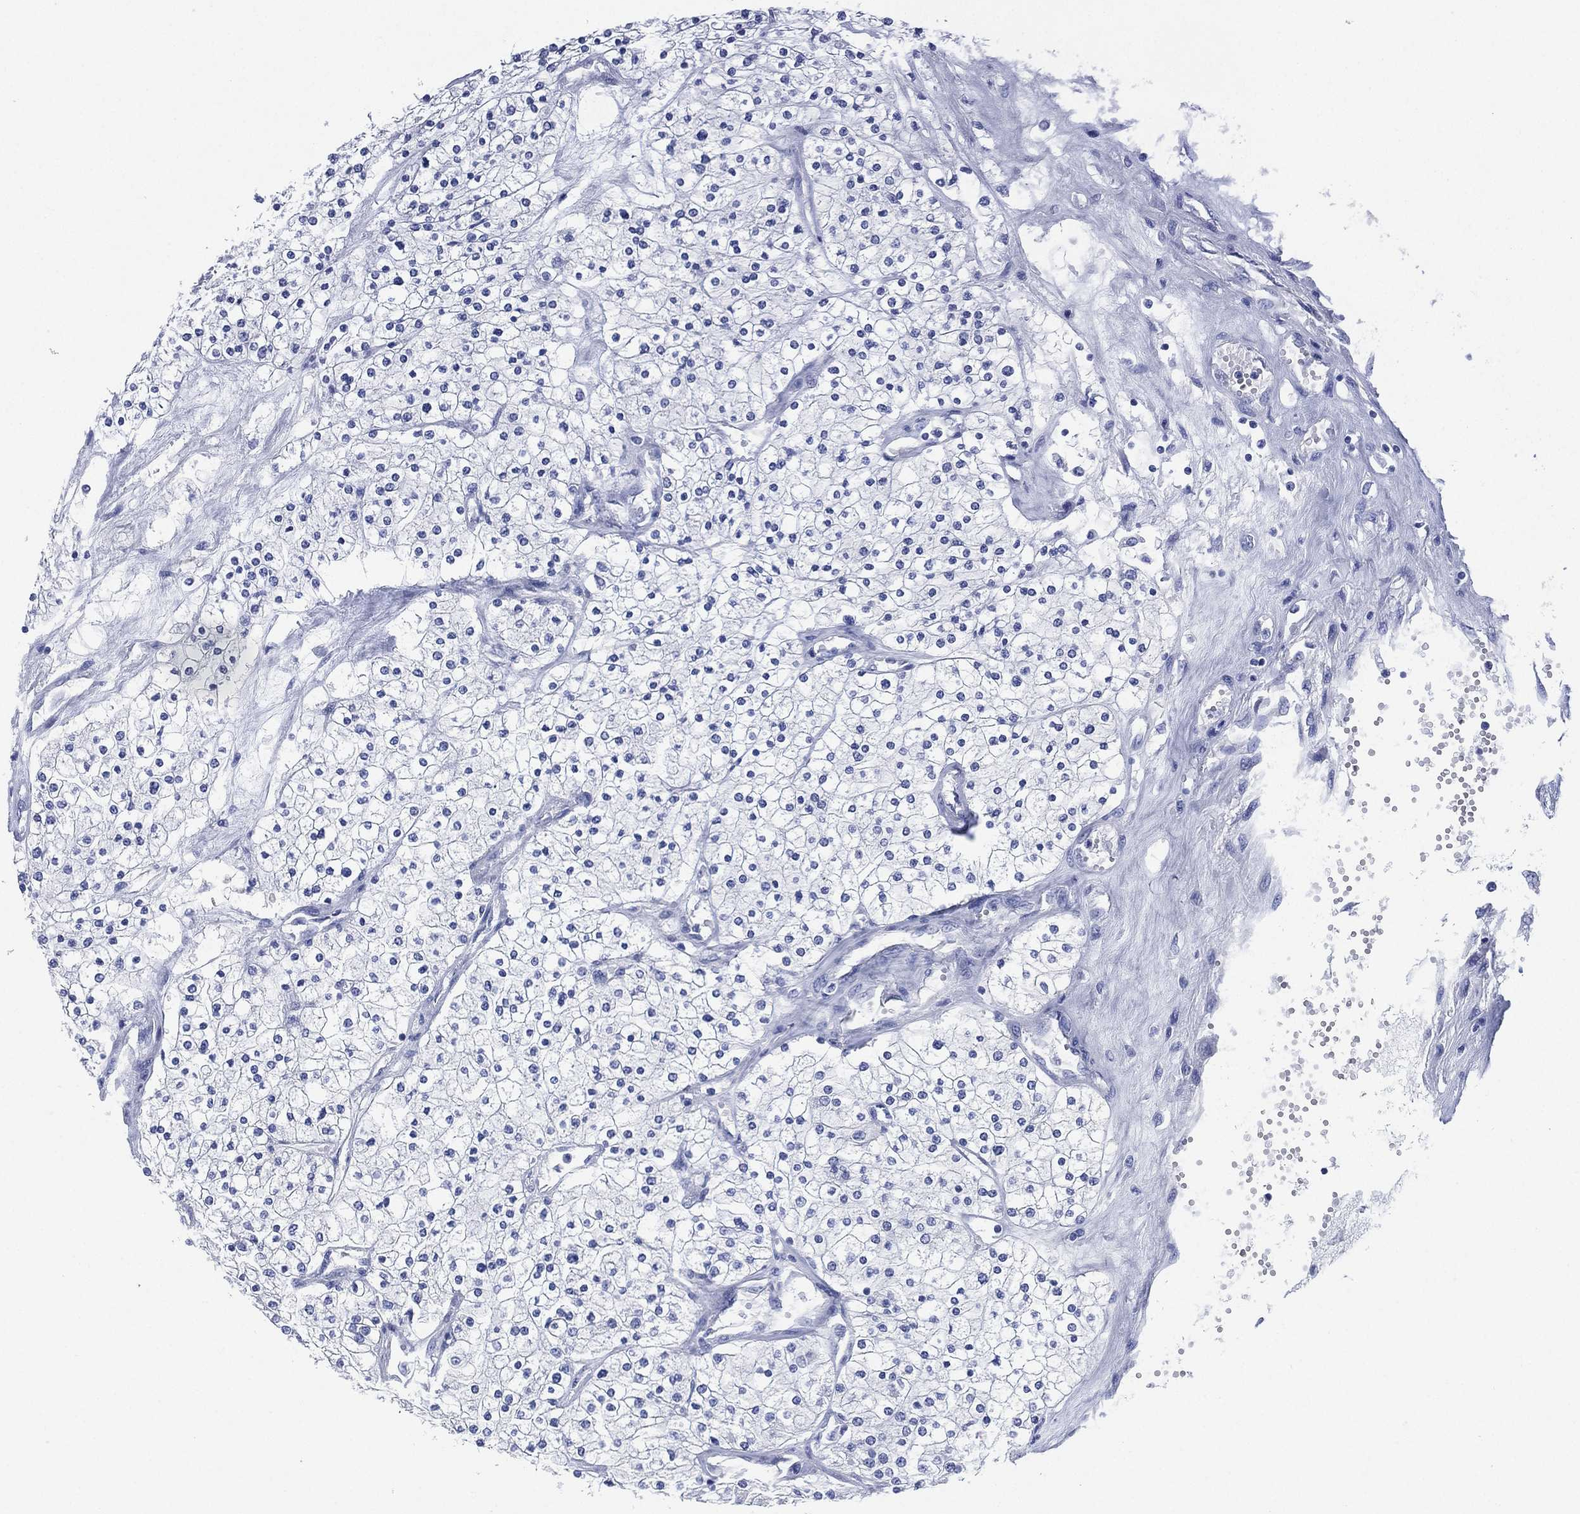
{"staining": {"intensity": "negative", "quantity": "none", "location": "none"}, "tissue": "renal cancer", "cell_type": "Tumor cells", "image_type": "cancer", "snomed": [{"axis": "morphology", "description": "Adenocarcinoma, NOS"}, {"axis": "topography", "description": "Kidney"}], "caption": "The photomicrograph exhibits no significant staining in tumor cells of renal cancer. The staining is performed using DAB brown chromogen with nuclei counter-stained in using hematoxylin.", "gene": "CCDC70", "patient": {"sex": "male", "age": 80}}